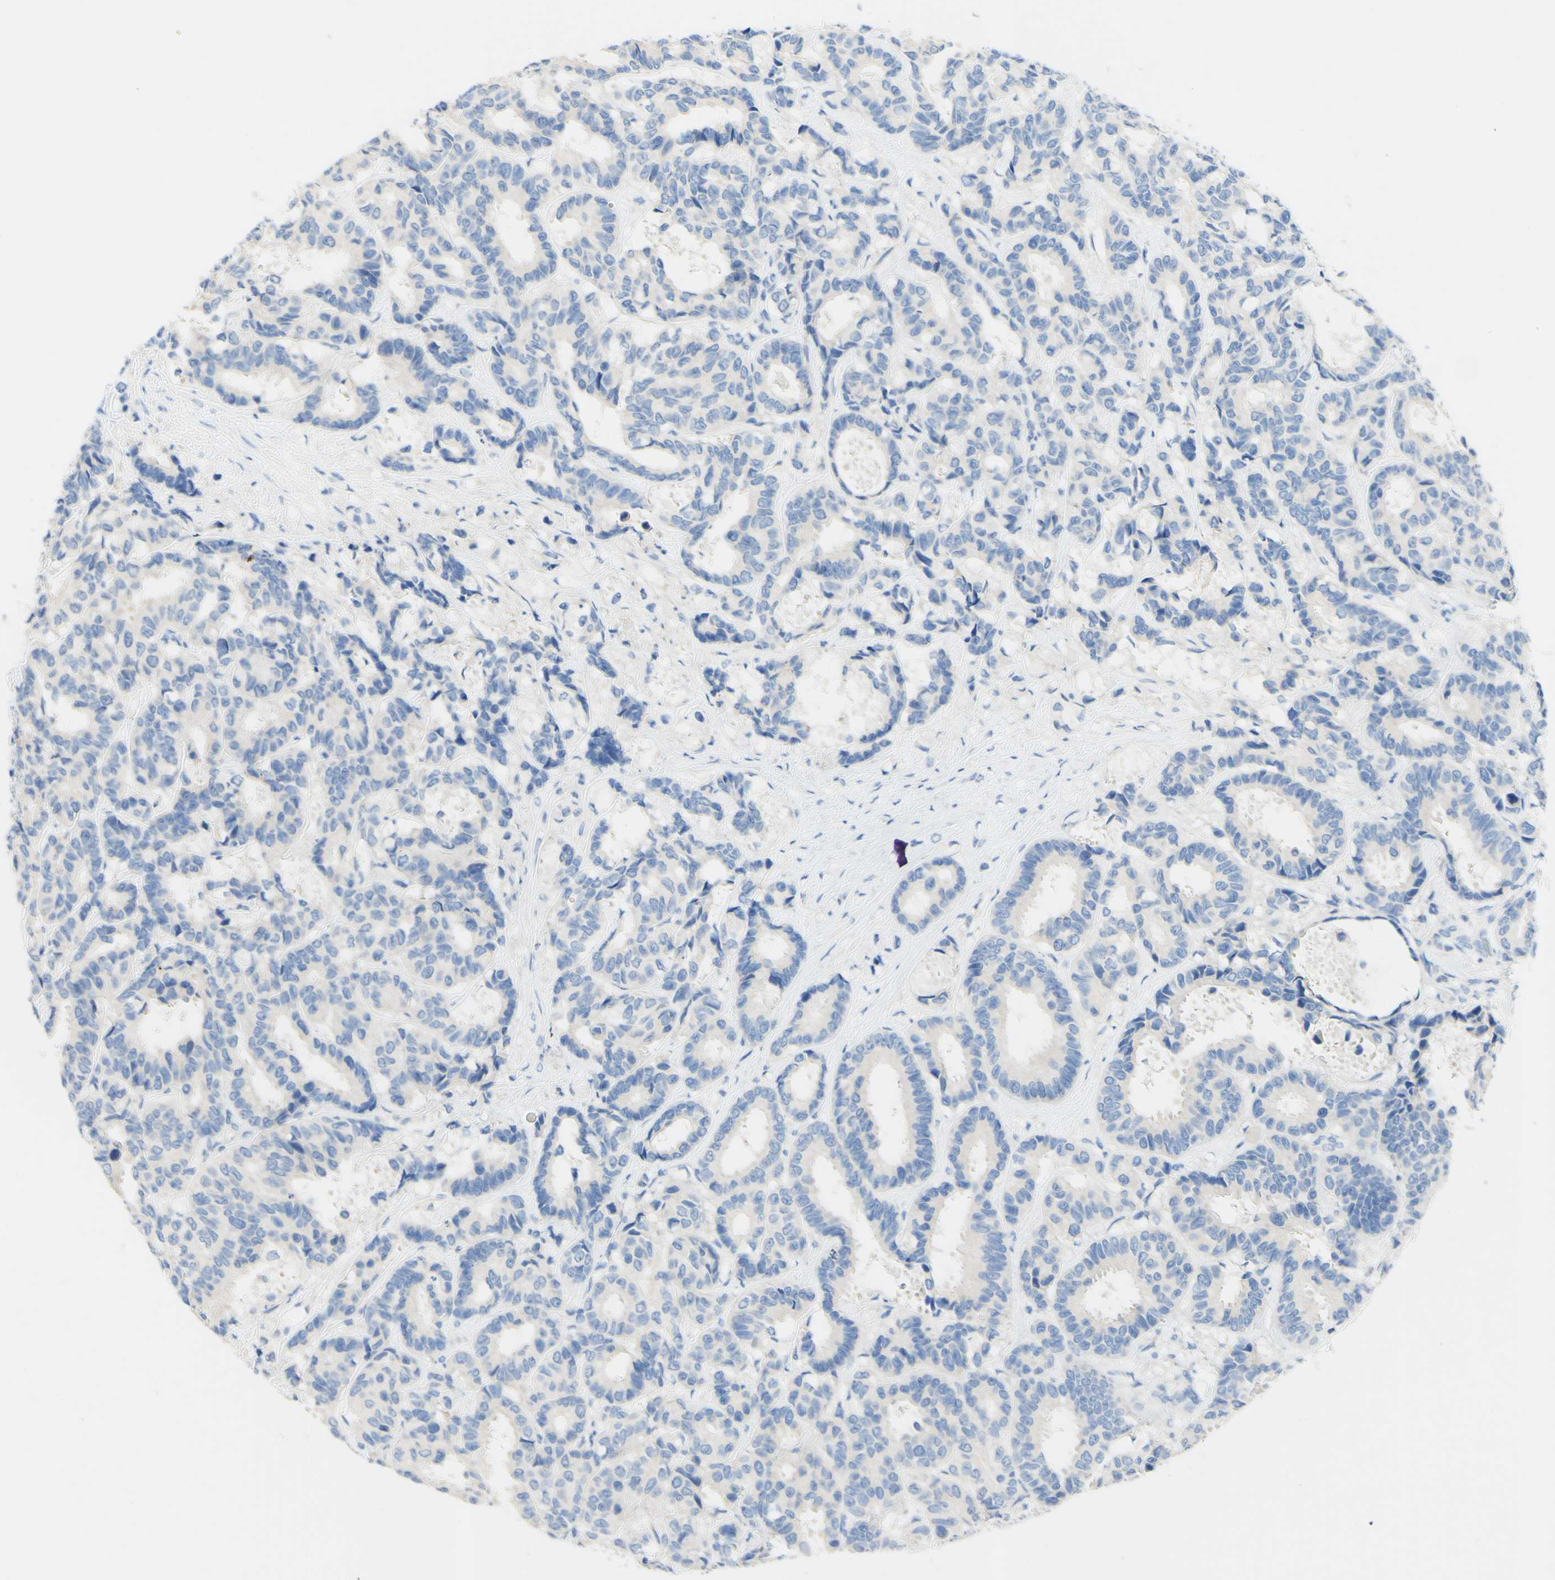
{"staining": {"intensity": "negative", "quantity": "none", "location": "none"}, "tissue": "breast cancer", "cell_type": "Tumor cells", "image_type": "cancer", "snomed": [{"axis": "morphology", "description": "Duct carcinoma"}, {"axis": "topography", "description": "Breast"}], "caption": "Tumor cells are negative for brown protein staining in breast cancer. (DAB (3,3'-diaminobenzidine) immunohistochemistry visualized using brightfield microscopy, high magnification).", "gene": "FGF4", "patient": {"sex": "female", "age": 87}}